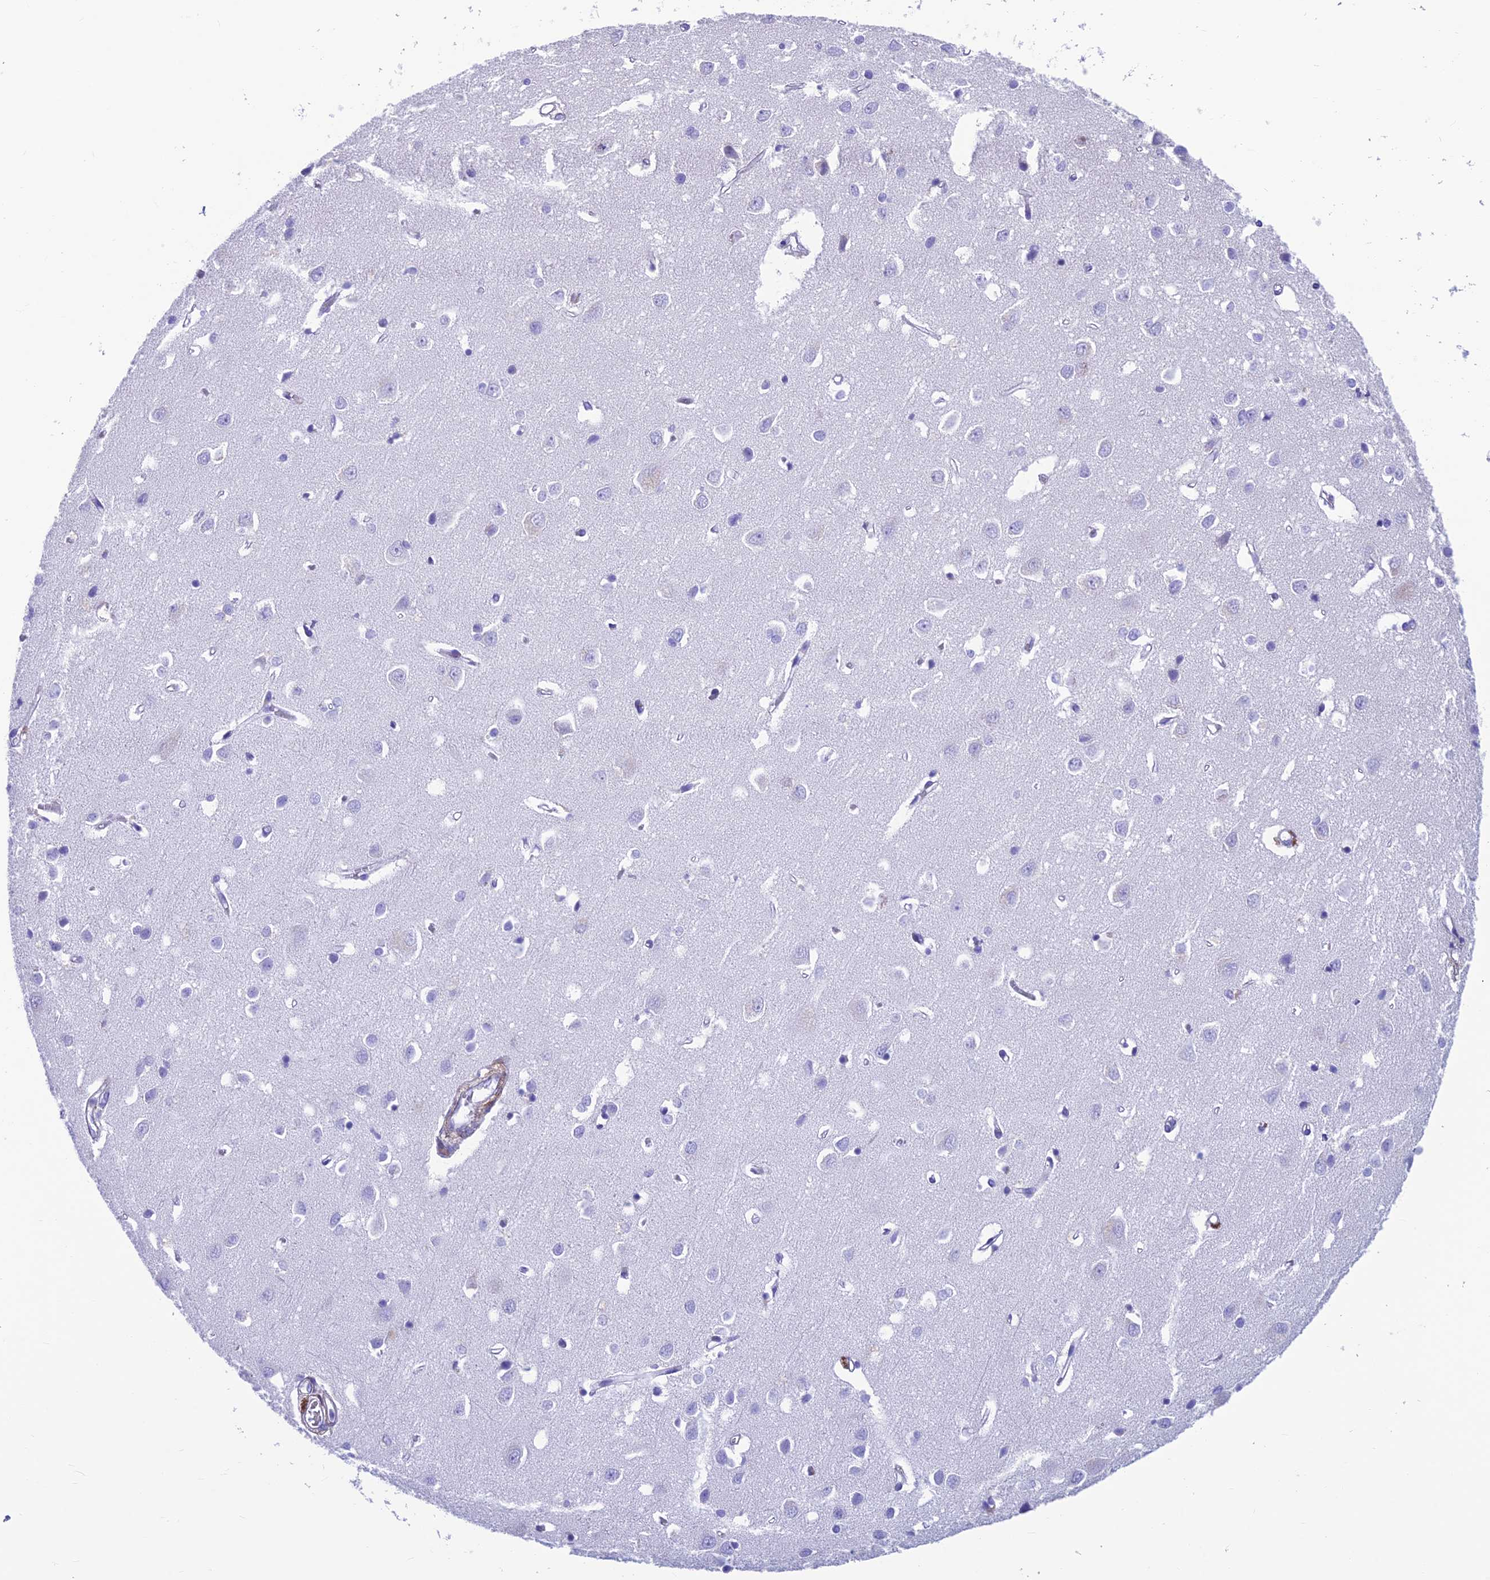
{"staining": {"intensity": "negative", "quantity": "none", "location": "none"}, "tissue": "cerebral cortex", "cell_type": "Endothelial cells", "image_type": "normal", "snomed": [{"axis": "morphology", "description": "Normal tissue, NOS"}, {"axis": "topography", "description": "Cerebral cortex"}], "caption": "Immunohistochemical staining of unremarkable cerebral cortex reveals no significant expression in endothelial cells.", "gene": "GNG11", "patient": {"sex": "female", "age": 64}}